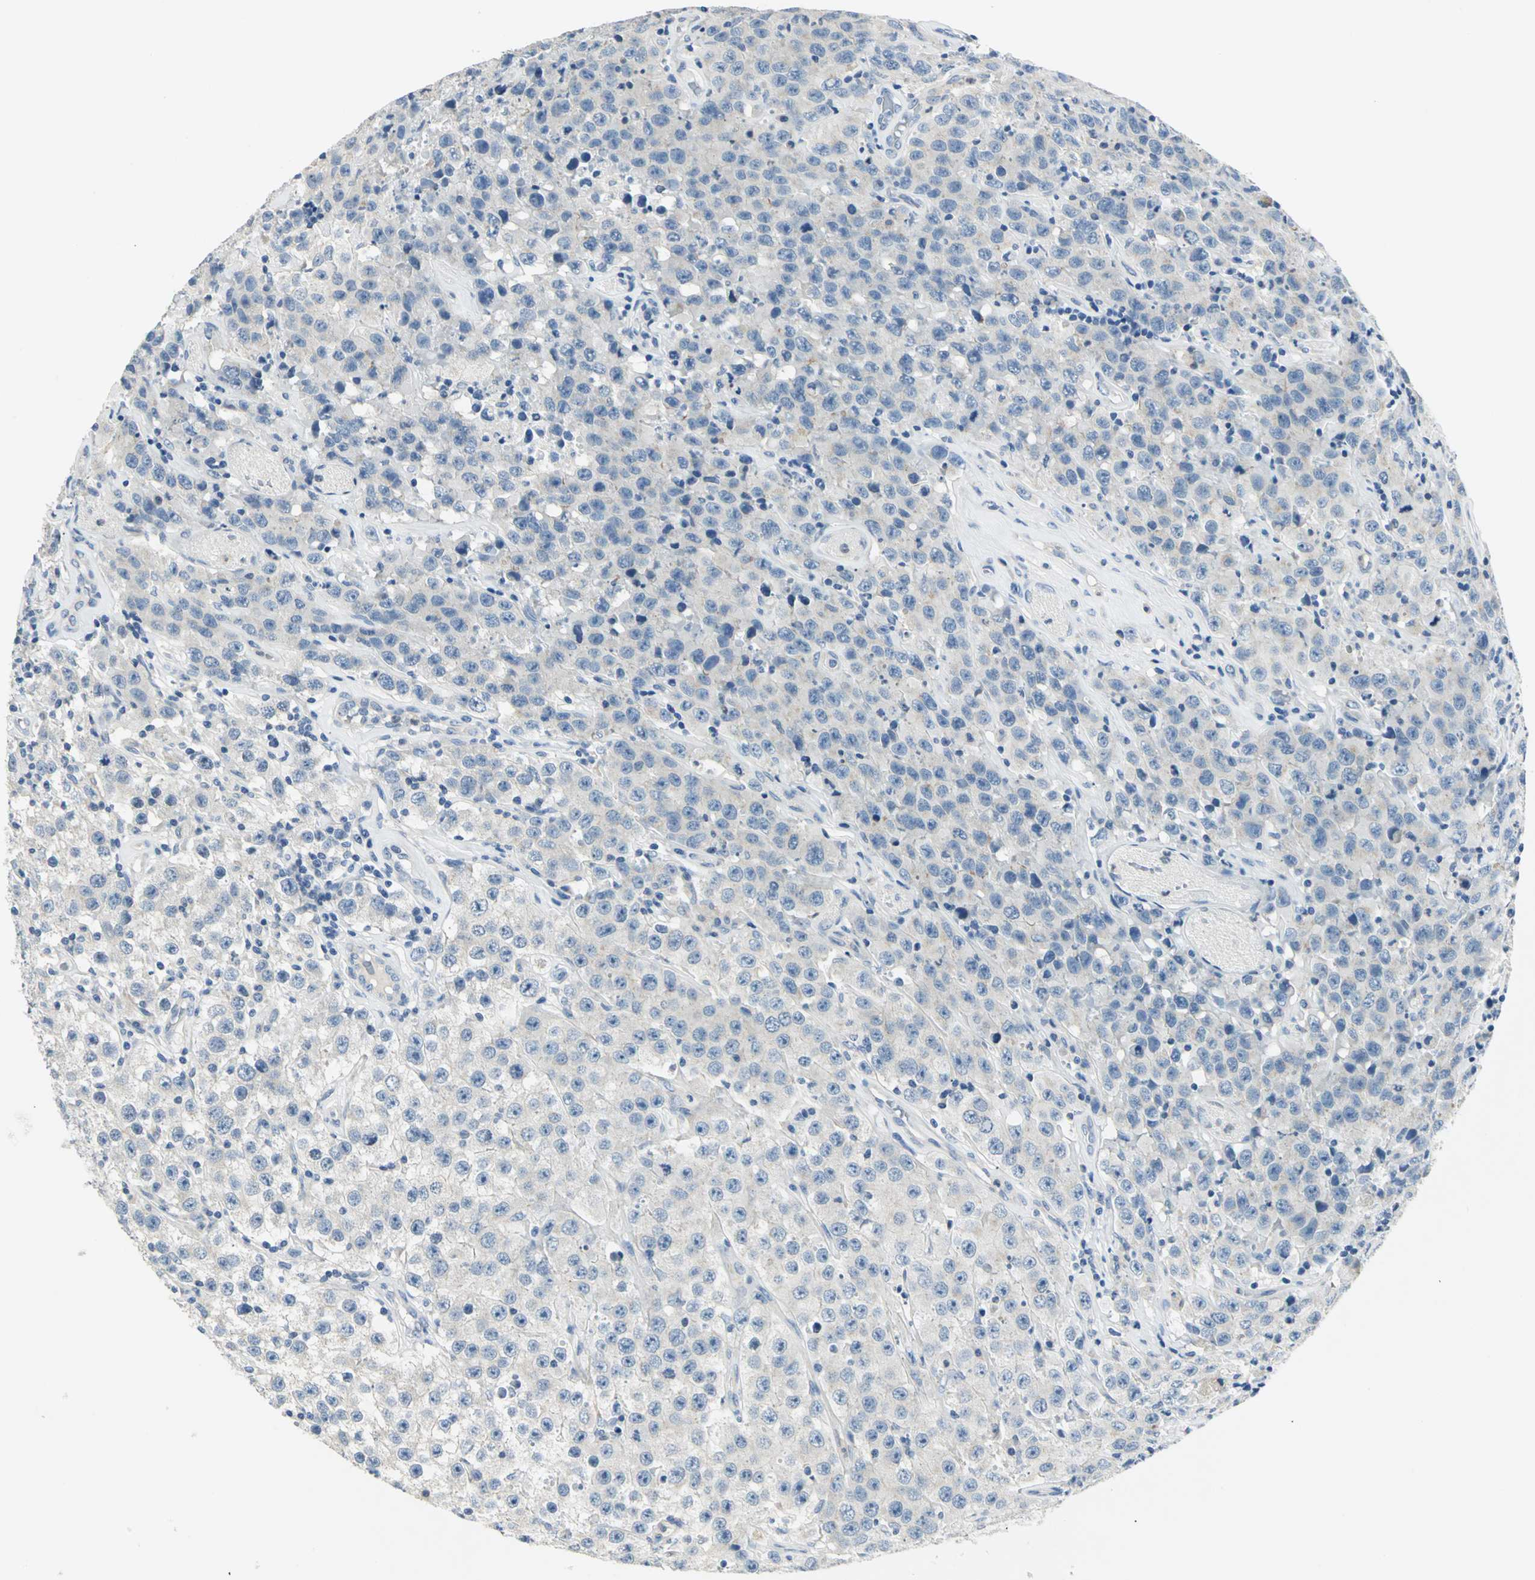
{"staining": {"intensity": "negative", "quantity": "none", "location": "none"}, "tissue": "testis cancer", "cell_type": "Tumor cells", "image_type": "cancer", "snomed": [{"axis": "morphology", "description": "Seminoma, NOS"}, {"axis": "topography", "description": "Testis"}], "caption": "DAB (3,3'-diaminobenzidine) immunohistochemical staining of testis cancer (seminoma) demonstrates no significant expression in tumor cells.", "gene": "RIPOR1", "patient": {"sex": "male", "age": 52}}